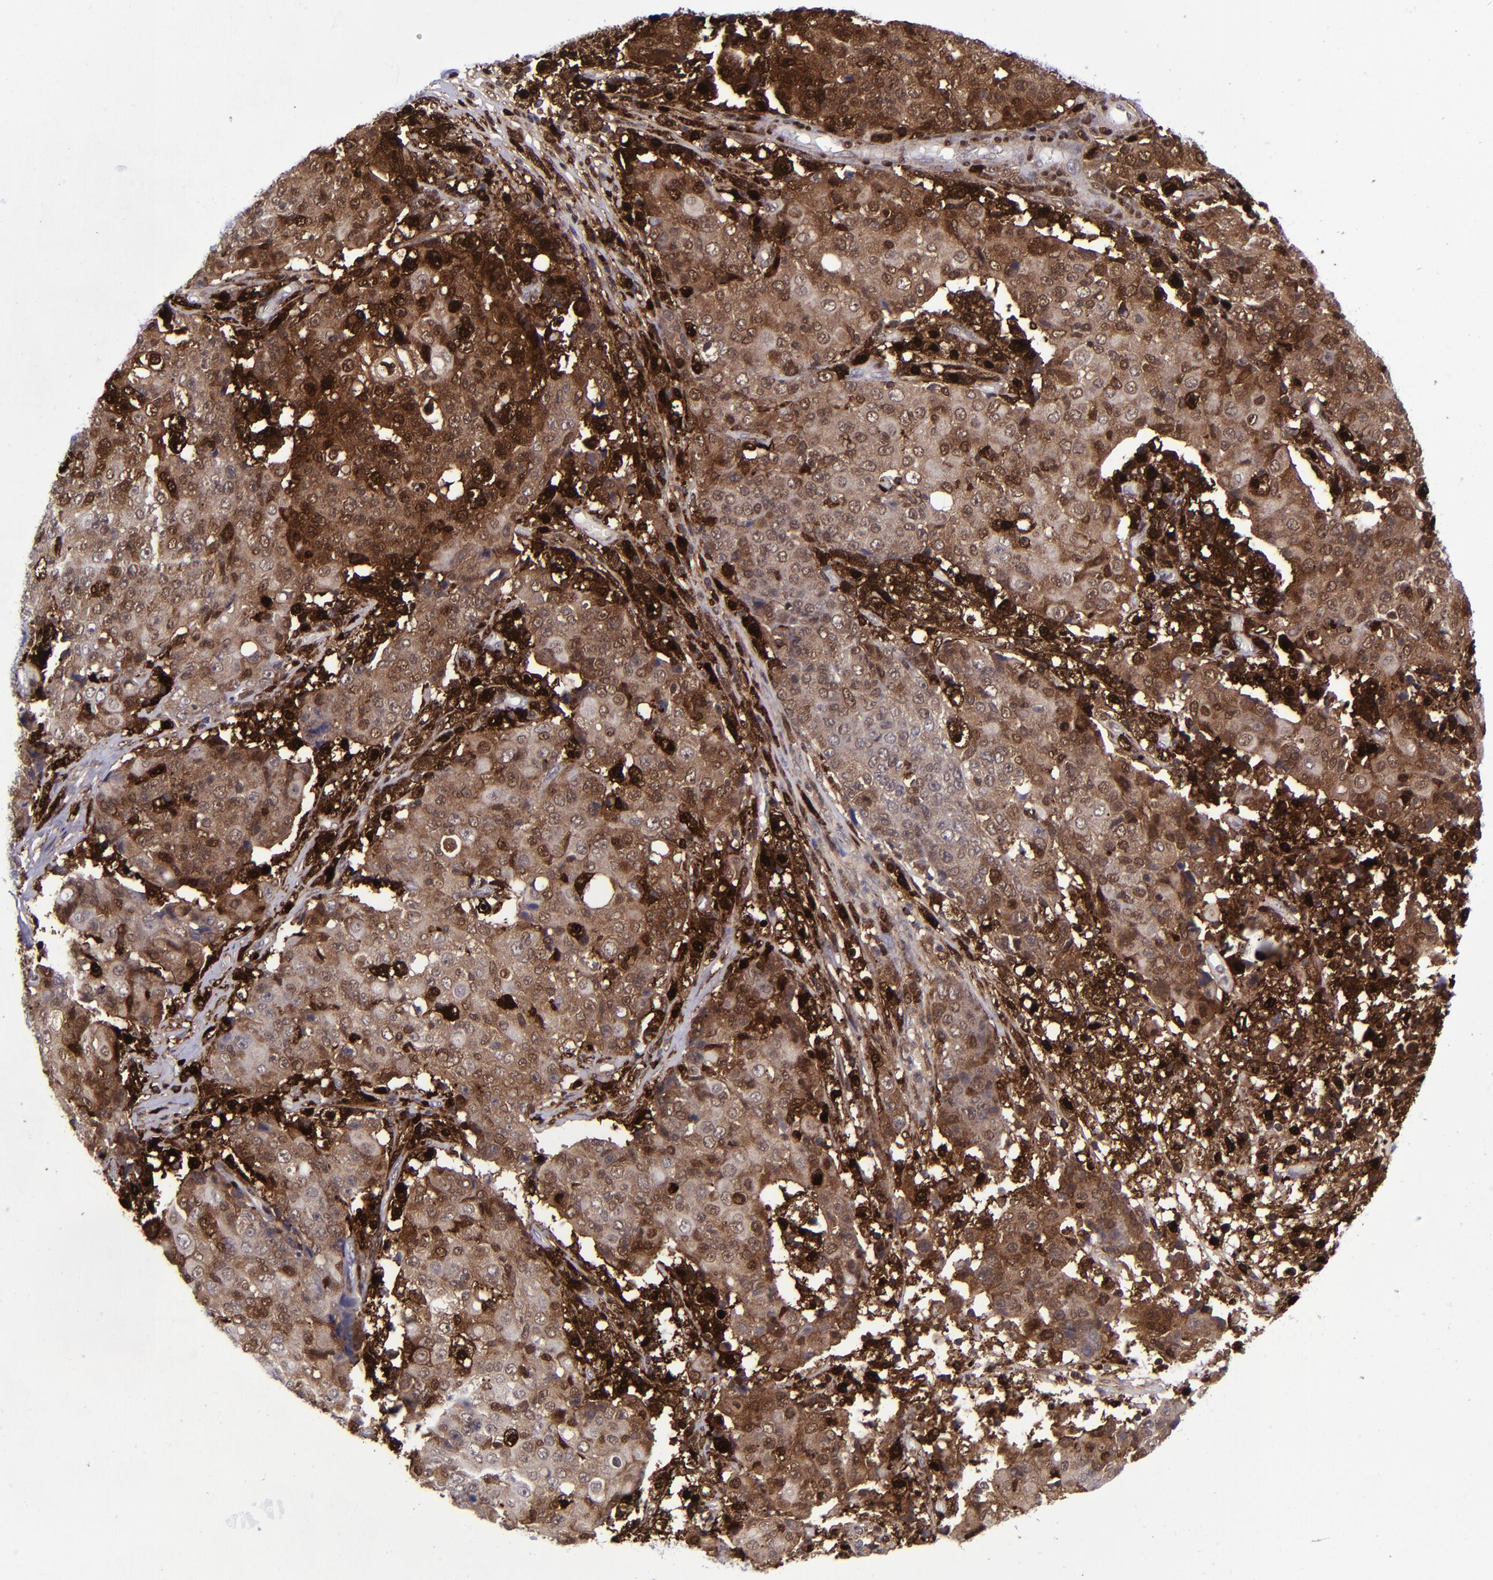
{"staining": {"intensity": "strong", "quantity": ">75%", "location": "cytoplasmic/membranous,nuclear"}, "tissue": "ovarian cancer", "cell_type": "Tumor cells", "image_type": "cancer", "snomed": [{"axis": "morphology", "description": "Carcinoma, endometroid"}, {"axis": "topography", "description": "Ovary"}], "caption": "DAB (3,3'-diaminobenzidine) immunohistochemical staining of human ovarian endometroid carcinoma shows strong cytoplasmic/membranous and nuclear protein expression in about >75% of tumor cells. Ihc stains the protein of interest in brown and the nuclei are stained blue.", "gene": "TYMP", "patient": {"sex": "female", "age": 42}}